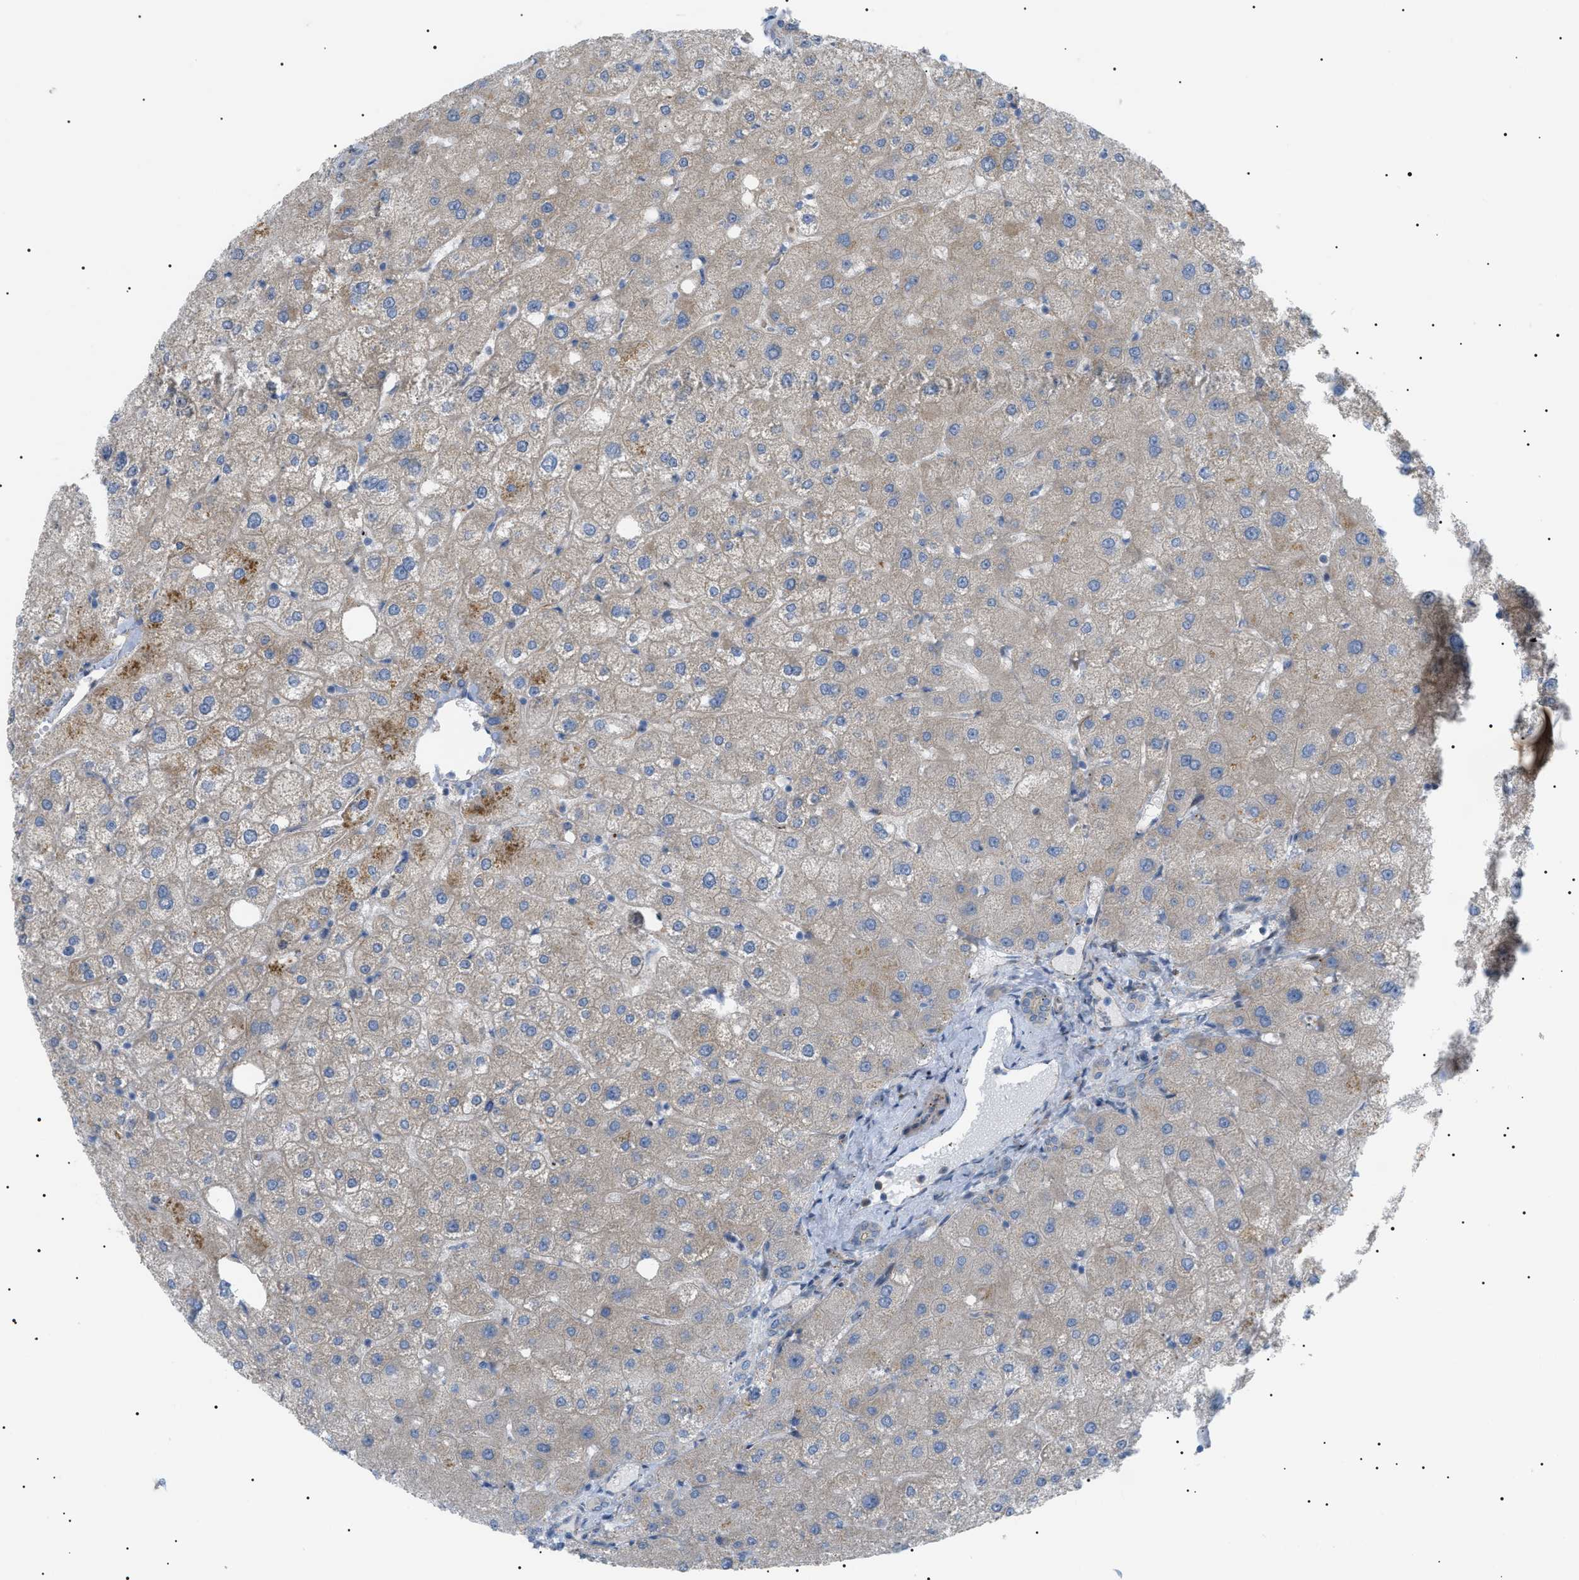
{"staining": {"intensity": "weak", "quantity": "<25%", "location": "cytoplasmic/membranous"}, "tissue": "liver", "cell_type": "Cholangiocytes", "image_type": "normal", "snomed": [{"axis": "morphology", "description": "Normal tissue, NOS"}, {"axis": "topography", "description": "Liver"}], "caption": "Micrograph shows no significant protein expression in cholangiocytes of benign liver. (DAB (3,3'-diaminobenzidine) immunohistochemistry (IHC), high magnification).", "gene": "SFXN5", "patient": {"sex": "male", "age": 73}}